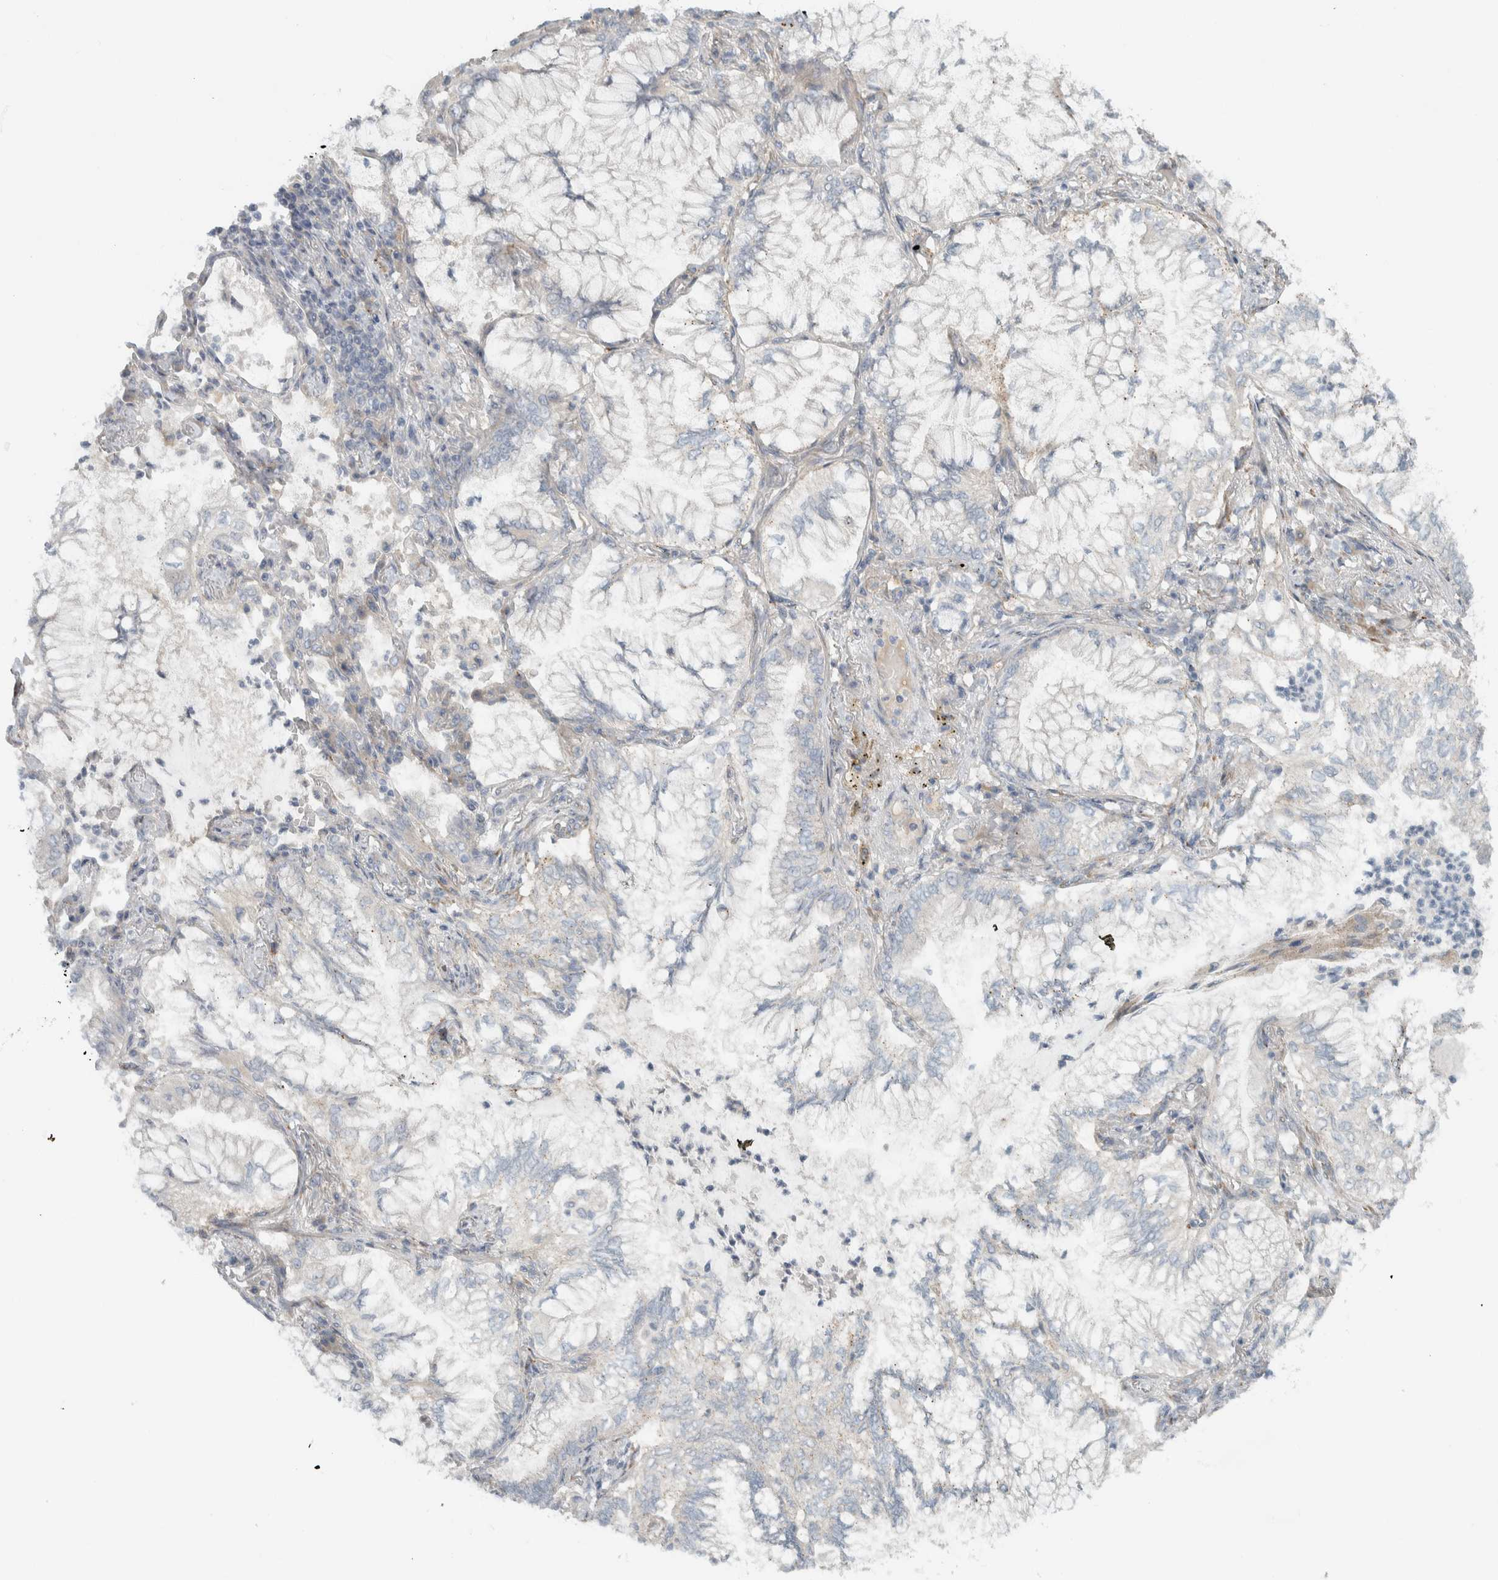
{"staining": {"intensity": "negative", "quantity": "none", "location": "none"}, "tissue": "lung cancer", "cell_type": "Tumor cells", "image_type": "cancer", "snomed": [{"axis": "morphology", "description": "Adenocarcinoma, NOS"}, {"axis": "topography", "description": "Lung"}], "caption": "Micrograph shows no protein expression in tumor cells of adenocarcinoma (lung) tissue.", "gene": "HGS", "patient": {"sex": "female", "age": 70}}